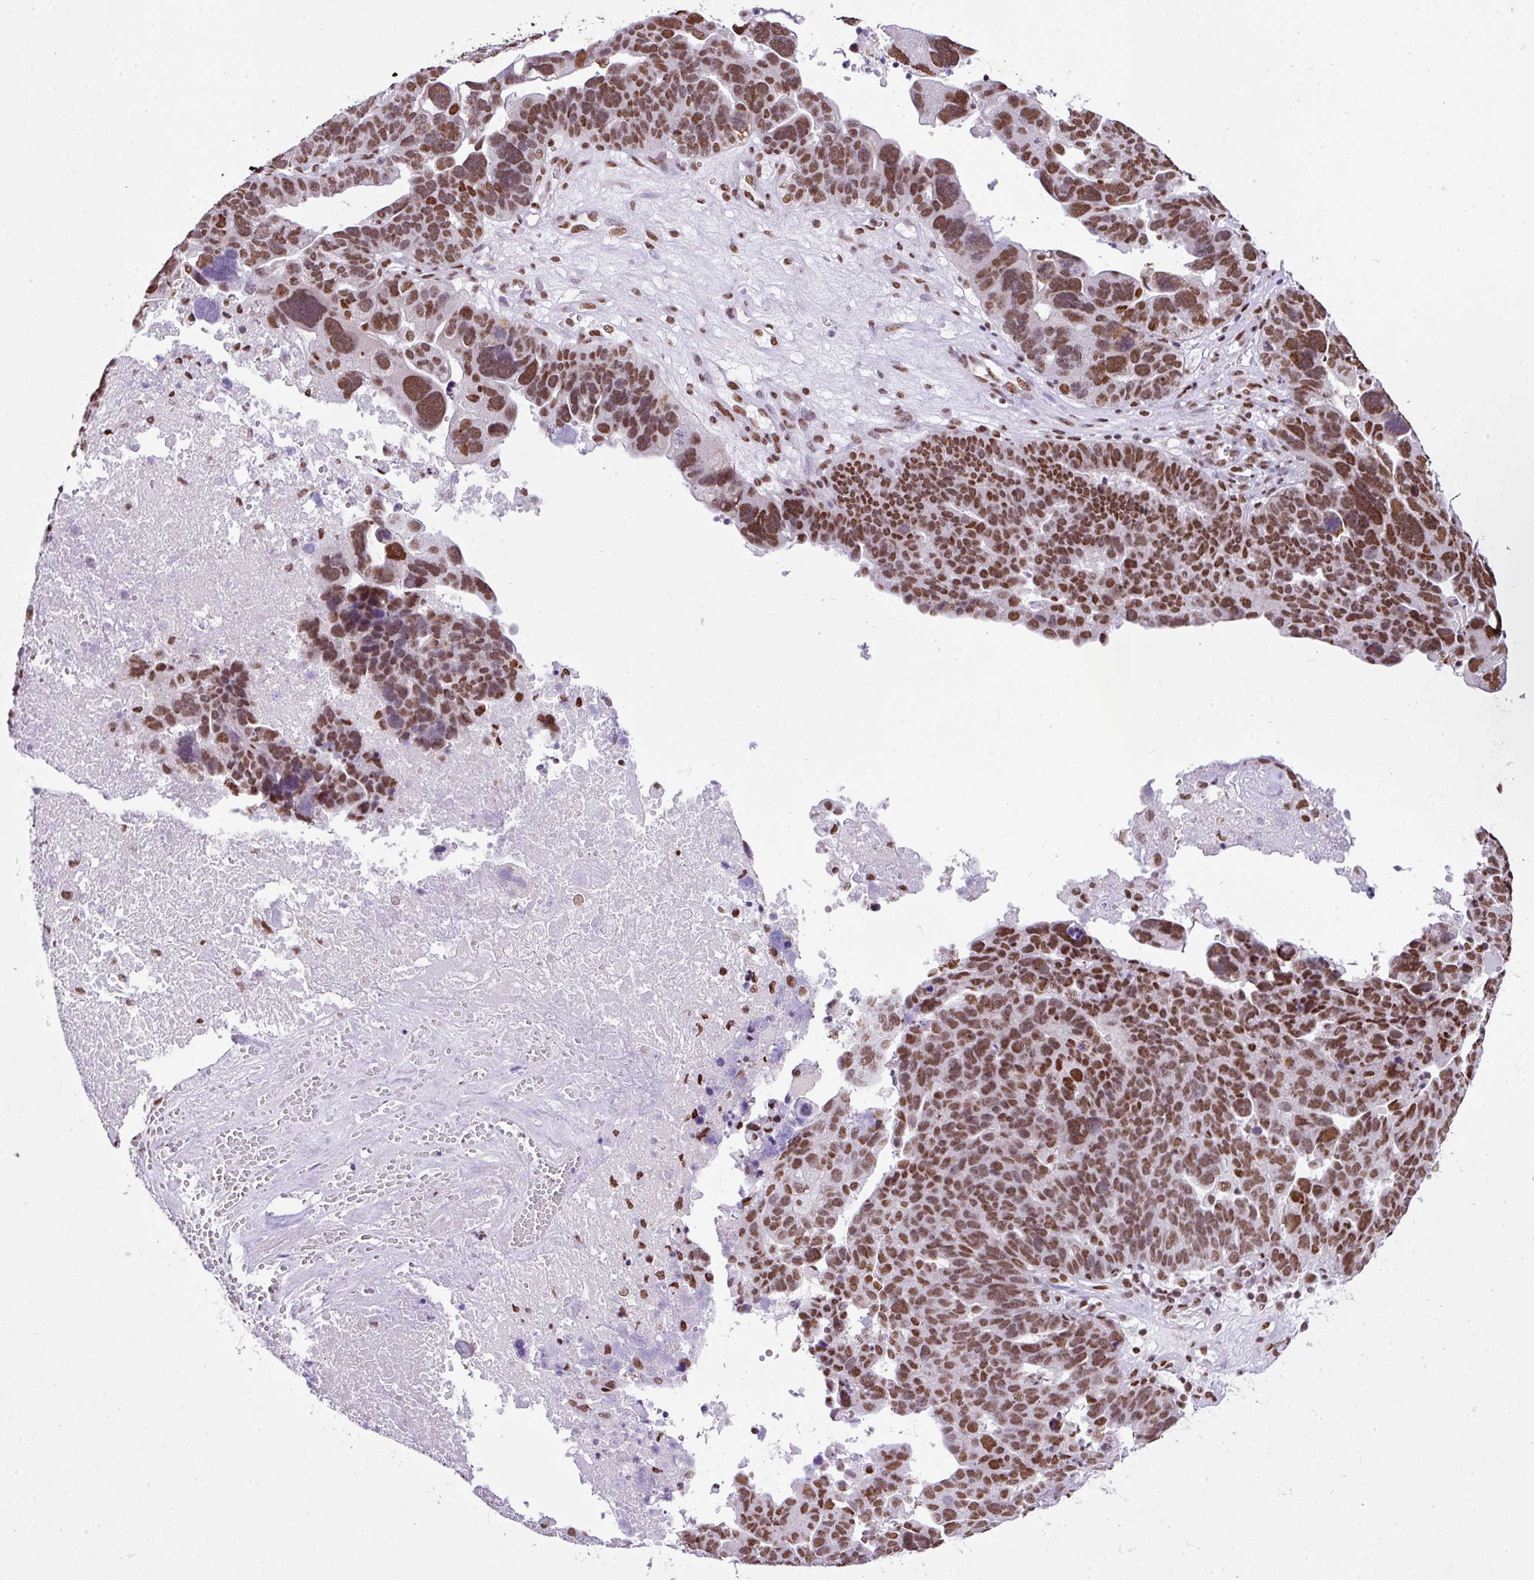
{"staining": {"intensity": "moderate", "quantity": ">75%", "location": "nuclear"}, "tissue": "ovarian cancer", "cell_type": "Tumor cells", "image_type": "cancer", "snomed": [{"axis": "morphology", "description": "Cystadenocarcinoma, serous, NOS"}, {"axis": "topography", "description": "Ovary"}], "caption": "This is an image of IHC staining of ovarian cancer (serous cystadenocarcinoma), which shows moderate expression in the nuclear of tumor cells.", "gene": "RARG", "patient": {"sex": "female", "age": 59}}